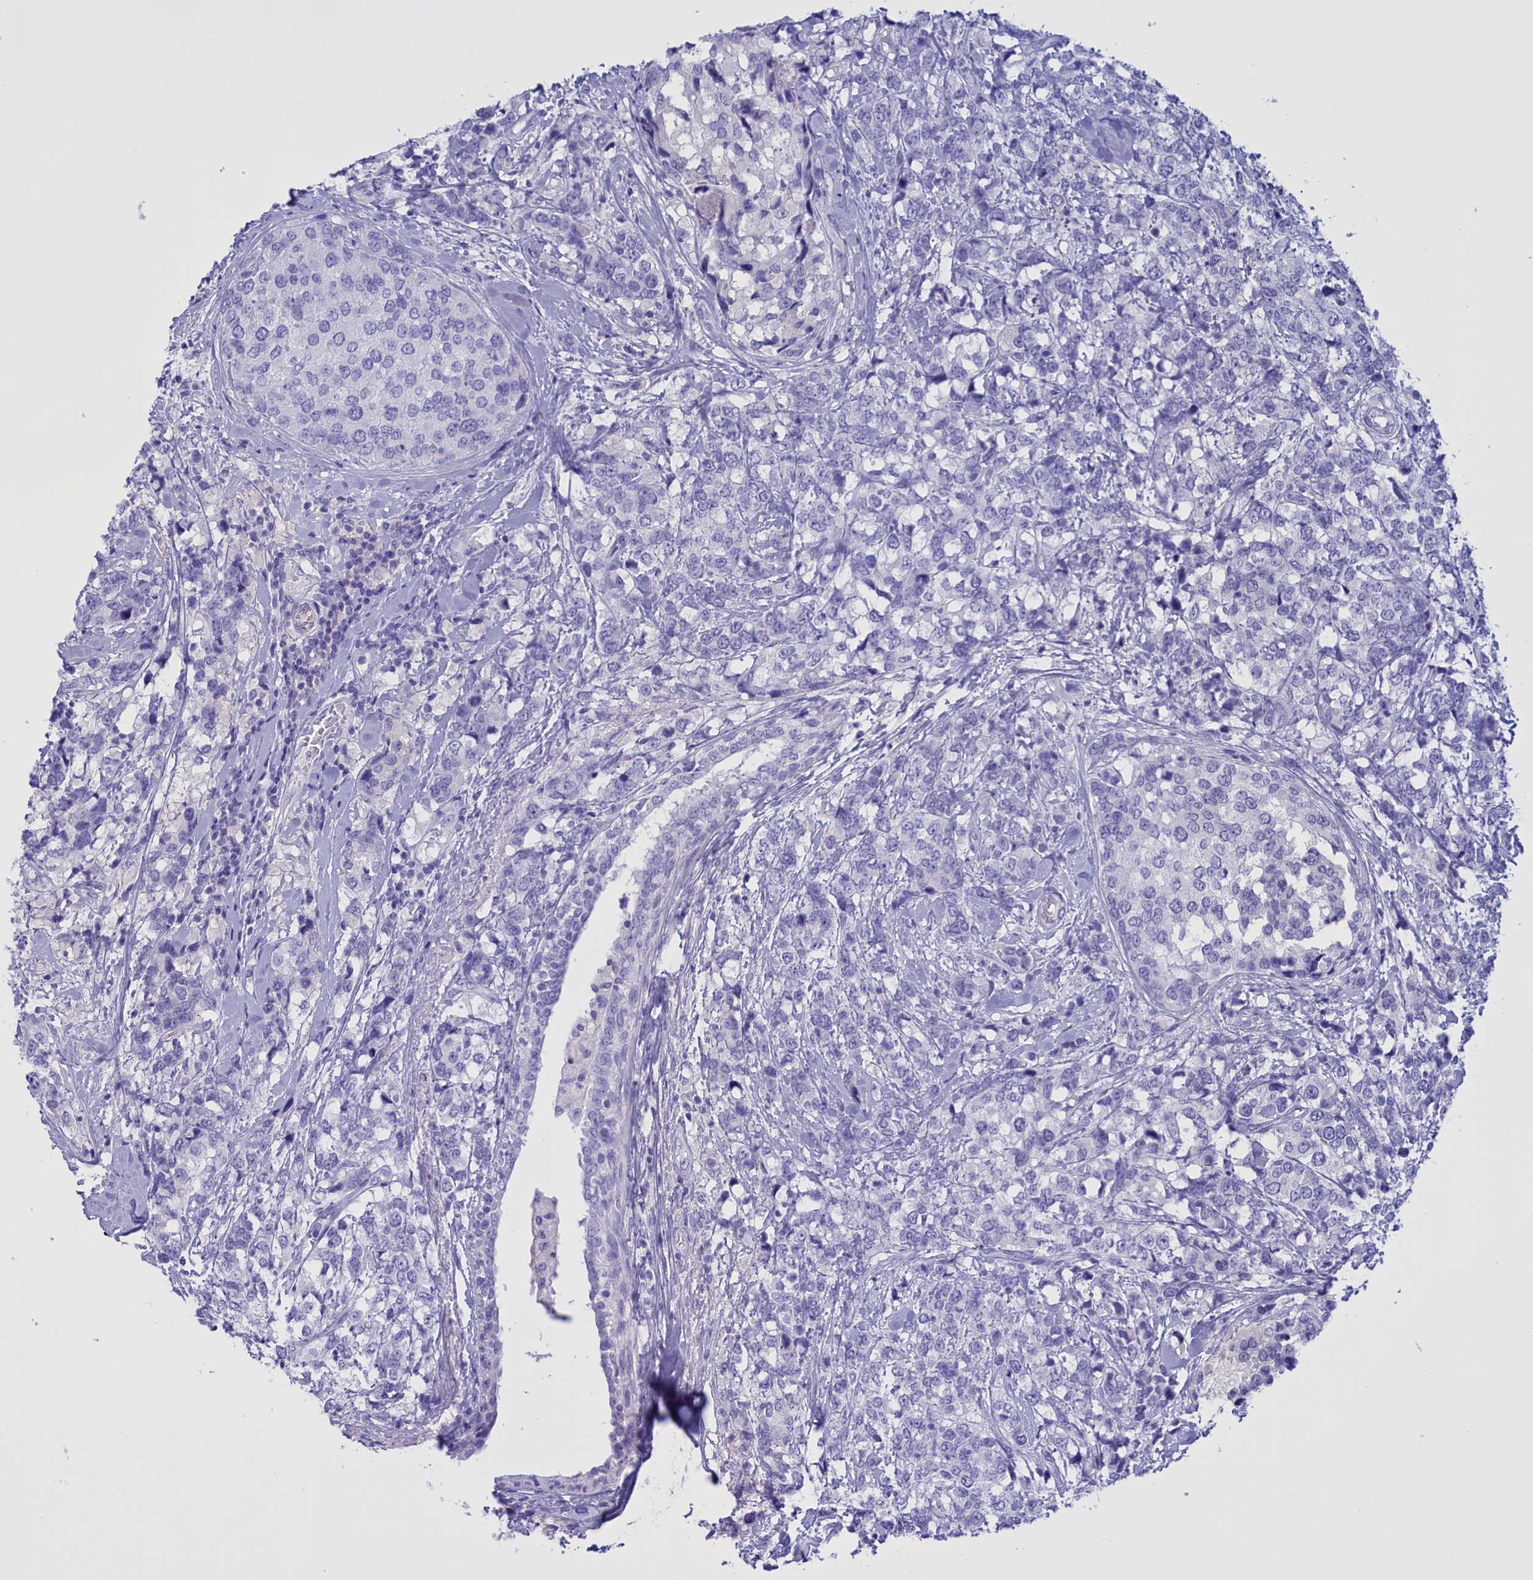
{"staining": {"intensity": "negative", "quantity": "none", "location": "none"}, "tissue": "breast cancer", "cell_type": "Tumor cells", "image_type": "cancer", "snomed": [{"axis": "morphology", "description": "Lobular carcinoma"}, {"axis": "topography", "description": "Breast"}], "caption": "An IHC histopathology image of lobular carcinoma (breast) is shown. There is no staining in tumor cells of lobular carcinoma (breast). The staining was performed using DAB to visualize the protein expression in brown, while the nuclei were stained in blue with hematoxylin (Magnification: 20x).", "gene": "PROK2", "patient": {"sex": "female", "age": 59}}